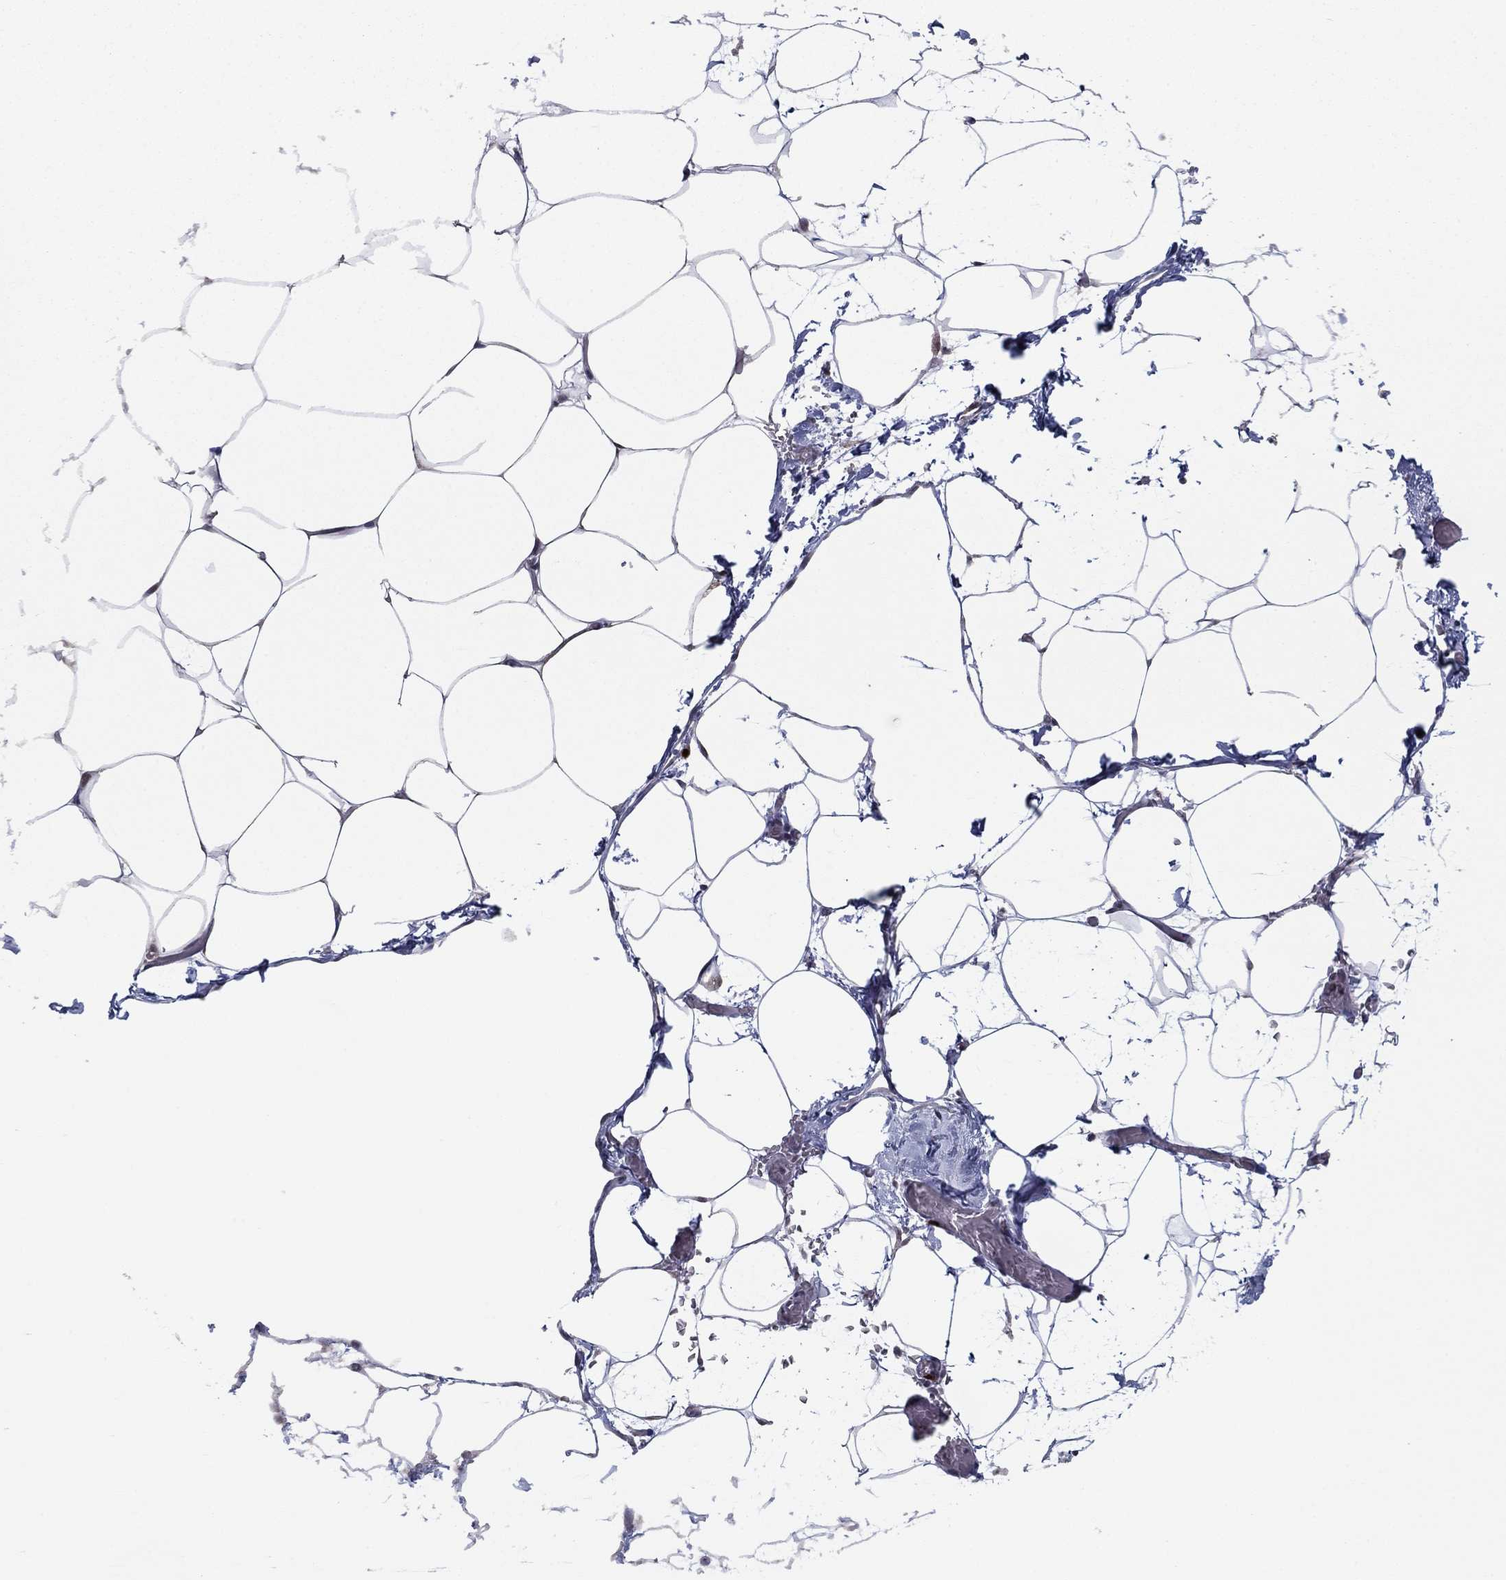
{"staining": {"intensity": "negative", "quantity": "none", "location": "none"}, "tissue": "adipose tissue", "cell_type": "Adipocytes", "image_type": "normal", "snomed": [{"axis": "morphology", "description": "Normal tissue, NOS"}, {"axis": "topography", "description": "Adipose tissue"}], "caption": "IHC micrograph of benign adipose tissue: human adipose tissue stained with DAB exhibits no significant protein expression in adipocytes. (DAB (3,3'-diaminobenzidine) immunohistochemistry visualized using brightfield microscopy, high magnification).", "gene": "CDCA5", "patient": {"sex": "male", "age": 57}}